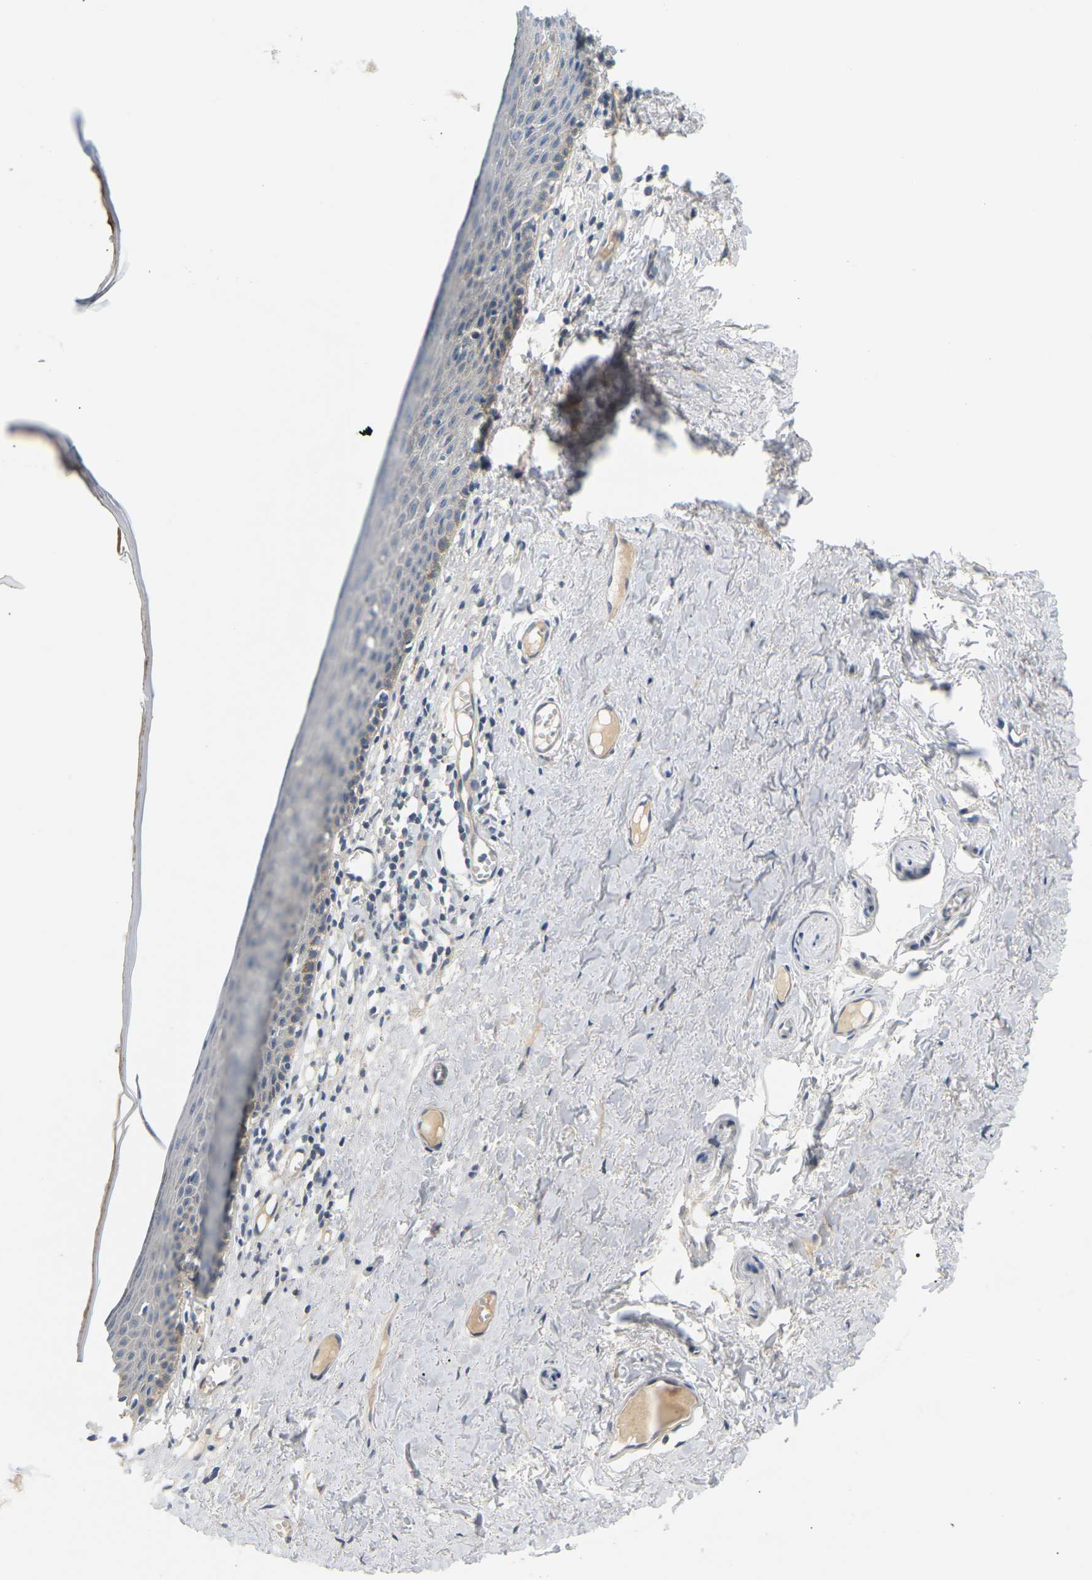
{"staining": {"intensity": "weak", "quantity": "<25%", "location": "cytoplasmic/membranous"}, "tissue": "skin", "cell_type": "Epidermal cells", "image_type": "normal", "snomed": [{"axis": "morphology", "description": "Normal tissue, NOS"}, {"axis": "topography", "description": "Adipose tissue"}, {"axis": "topography", "description": "Vascular tissue"}, {"axis": "topography", "description": "Anal"}, {"axis": "topography", "description": "Peripheral nerve tissue"}], "caption": "The histopathology image exhibits no staining of epidermal cells in unremarkable skin. Brightfield microscopy of immunohistochemistry (IHC) stained with DAB (brown) and hematoxylin (blue), captured at high magnification.", "gene": "EVA1C", "patient": {"sex": "female", "age": 54}}